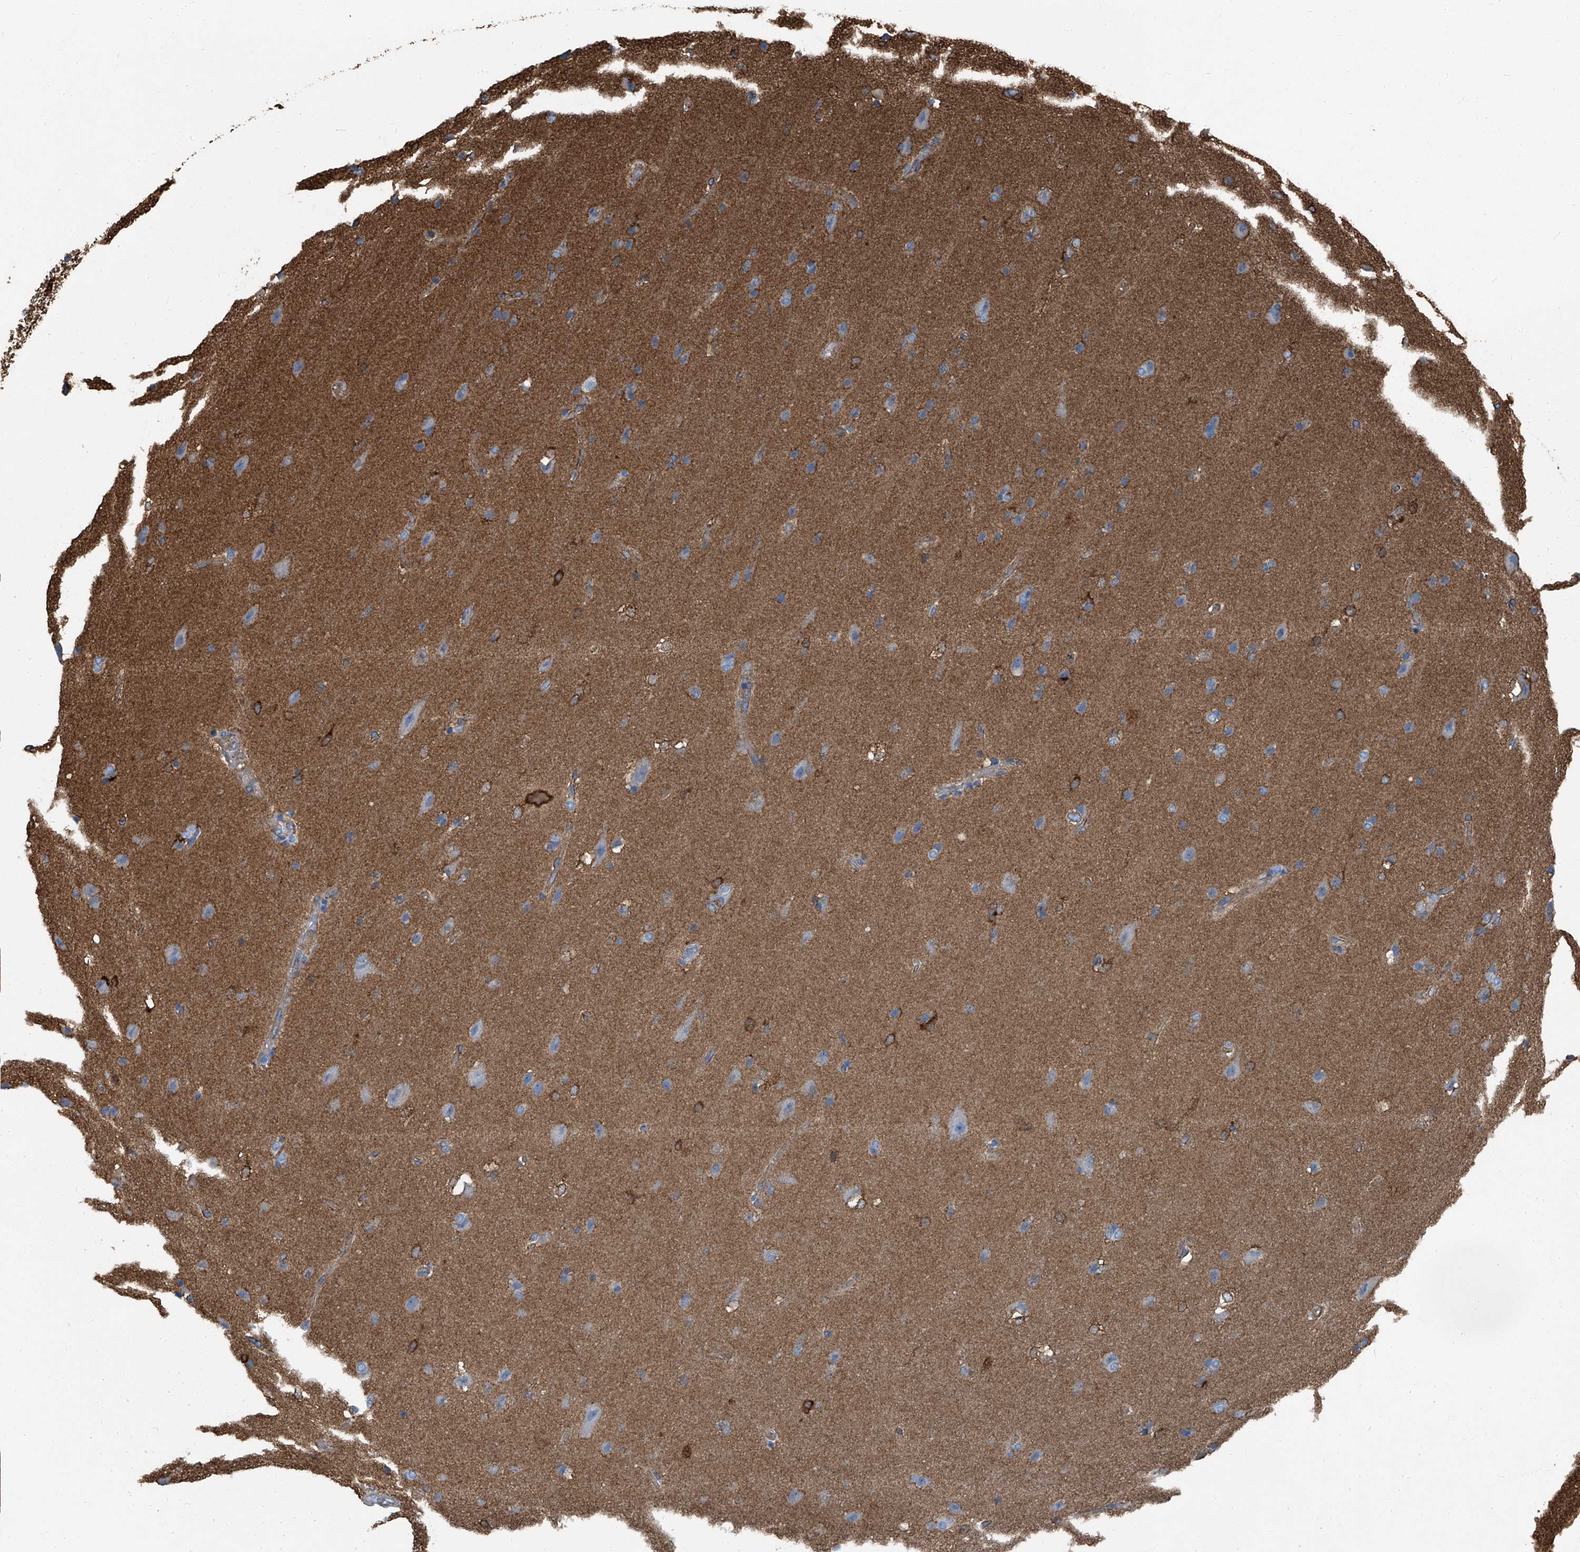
{"staining": {"intensity": "weak", "quantity": "<25%", "location": "cytoplasmic/membranous"}, "tissue": "glioma", "cell_type": "Tumor cells", "image_type": "cancer", "snomed": [{"axis": "morphology", "description": "Glioma, malignant, Low grade"}, {"axis": "topography", "description": "Brain"}], "caption": "This is an immunohistochemistry (IHC) photomicrograph of malignant glioma (low-grade). There is no positivity in tumor cells.", "gene": "SEPTIN7", "patient": {"sex": "female", "age": 37}}